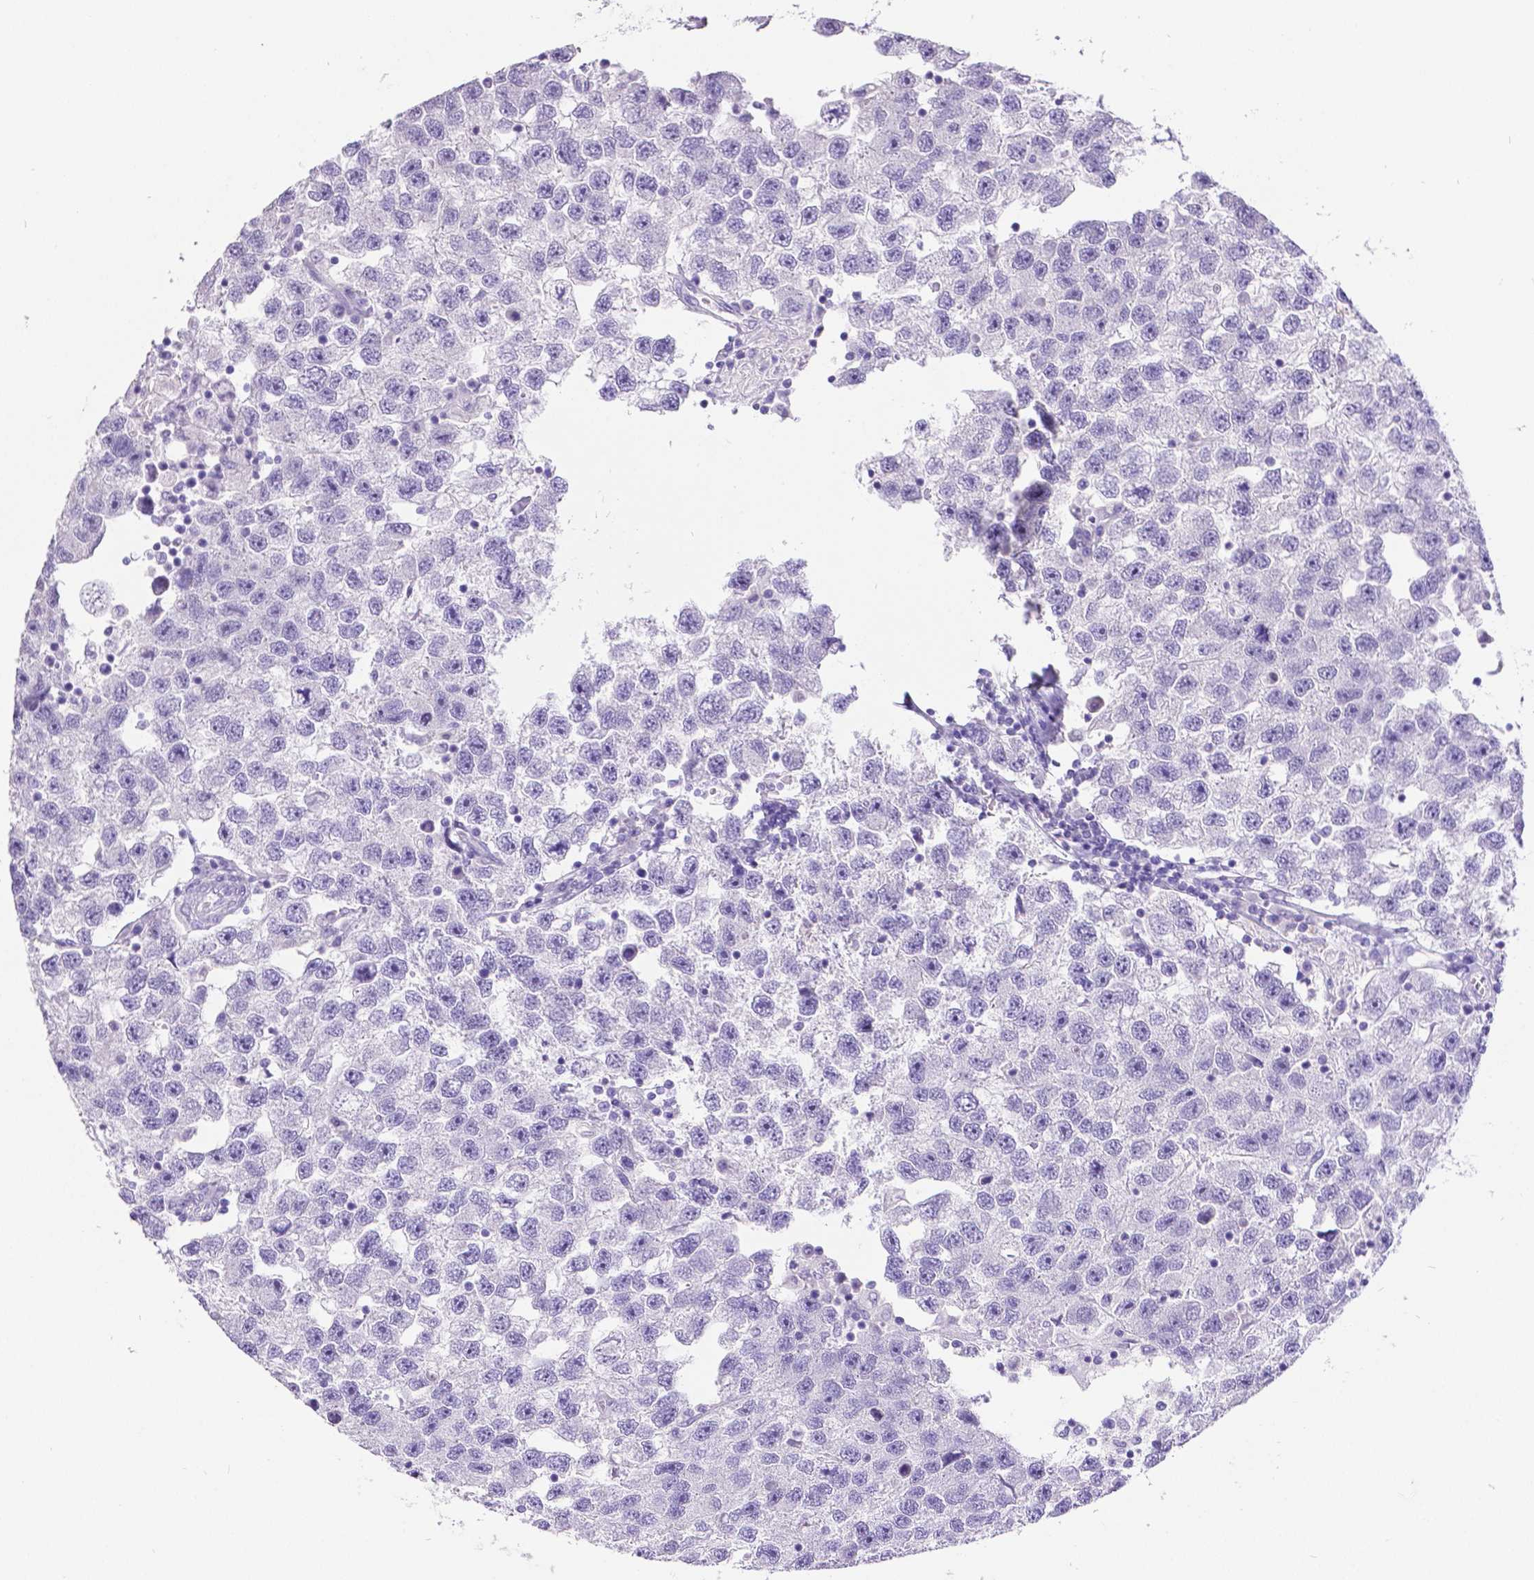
{"staining": {"intensity": "negative", "quantity": "none", "location": "none"}, "tissue": "testis cancer", "cell_type": "Tumor cells", "image_type": "cancer", "snomed": [{"axis": "morphology", "description": "Seminoma, NOS"}, {"axis": "topography", "description": "Testis"}], "caption": "Protein analysis of seminoma (testis) demonstrates no significant expression in tumor cells.", "gene": "SATB2", "patient": {"sex": "male", "age": 26}}